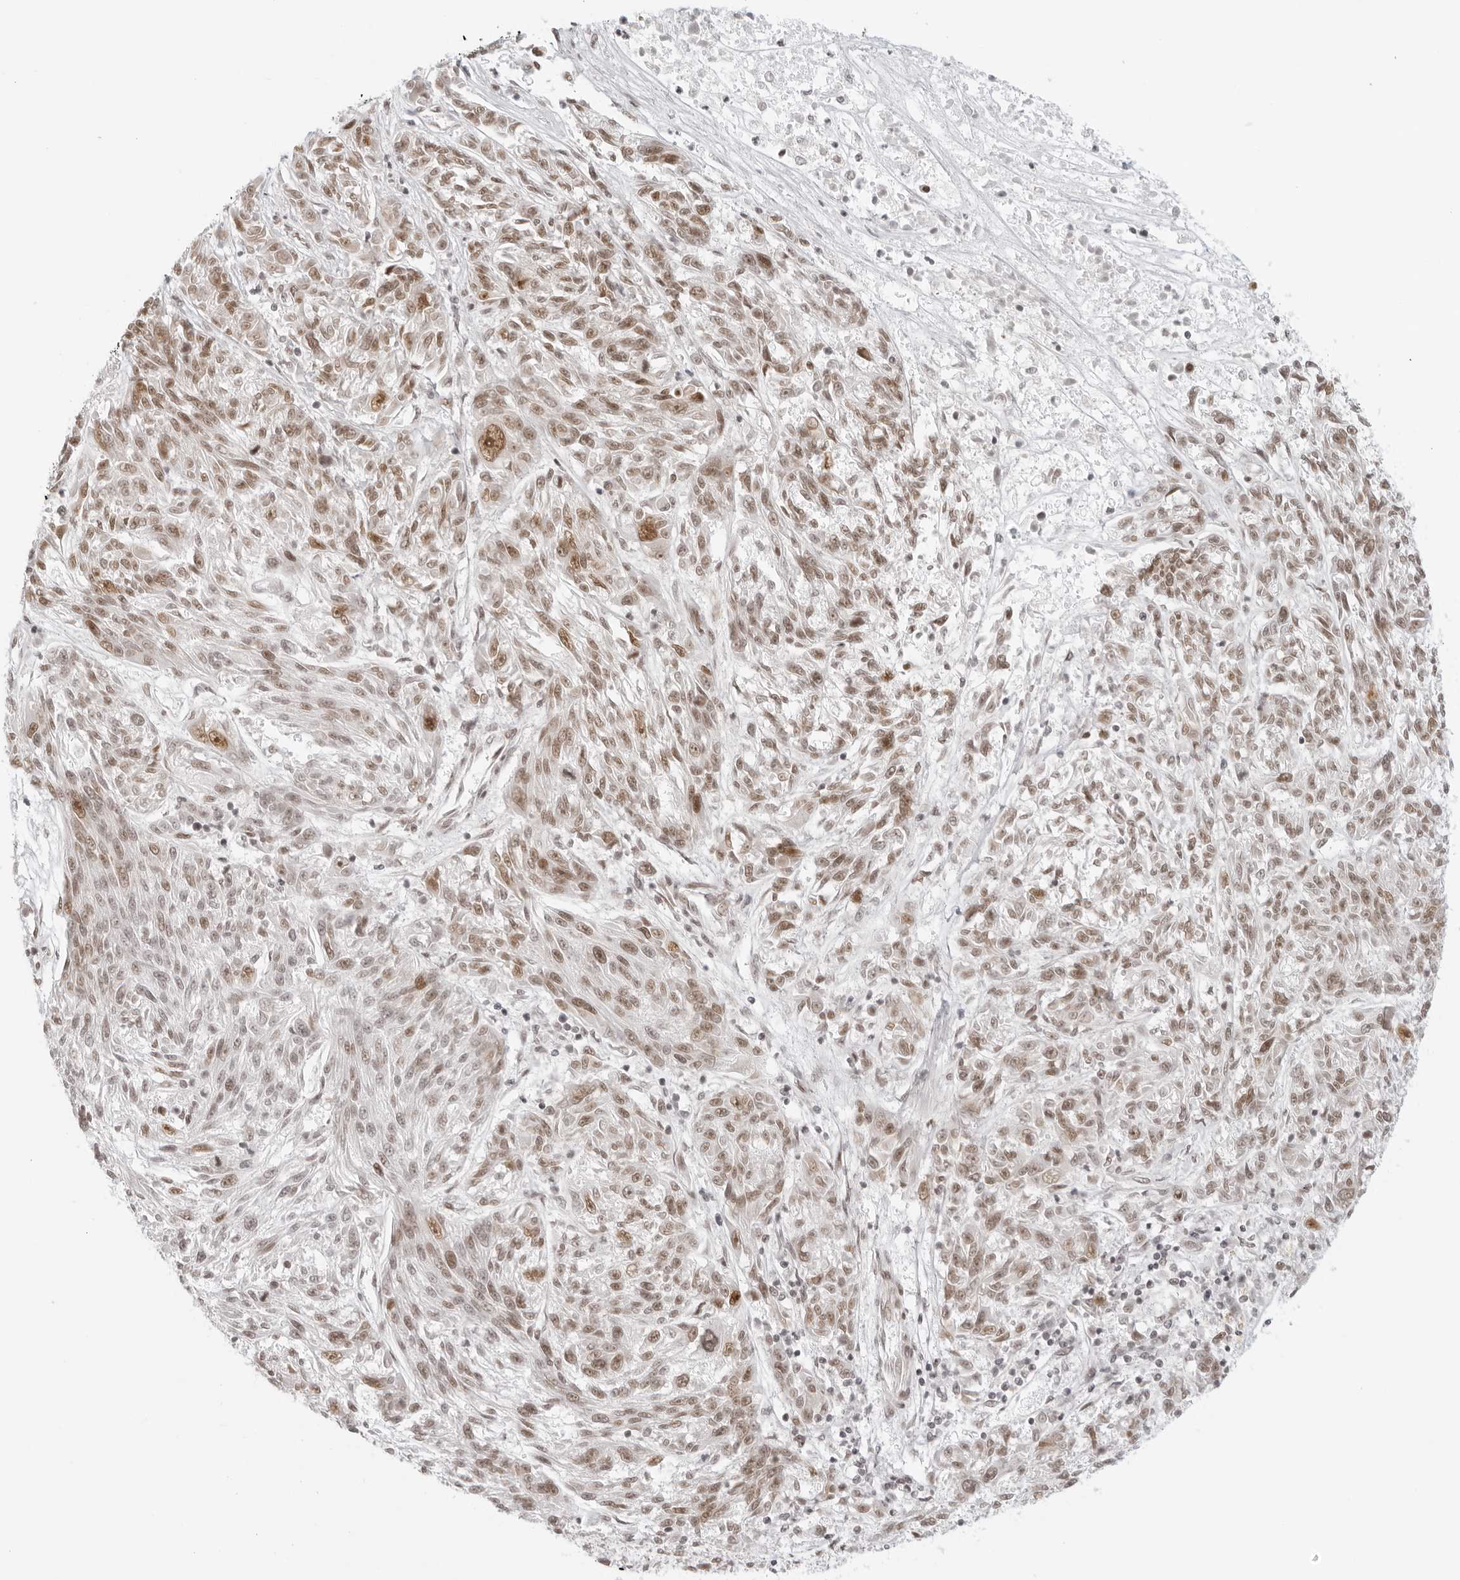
{"staining": {"intensity": "moderate", "quantity": ">75%", "location": "nuclear"}, "tissue": "melanoma", "cell_type": "Tumor cells", "image_type": "cancer", "snomed": [{"axis": "morphology", "description": "Malignant melanoma, NOS"}, {"axis": "topography", "description": "Skin"}], "caption": "Malignant melanoma was stained to show a protein in brown. There is medium levels of moderate nuclear positivity in about >75% of tumor cells. (IHC, brightfield microscopy, high magnification).", "gene": "RCC1", "patient": {"sex": "male", "age": 53}}